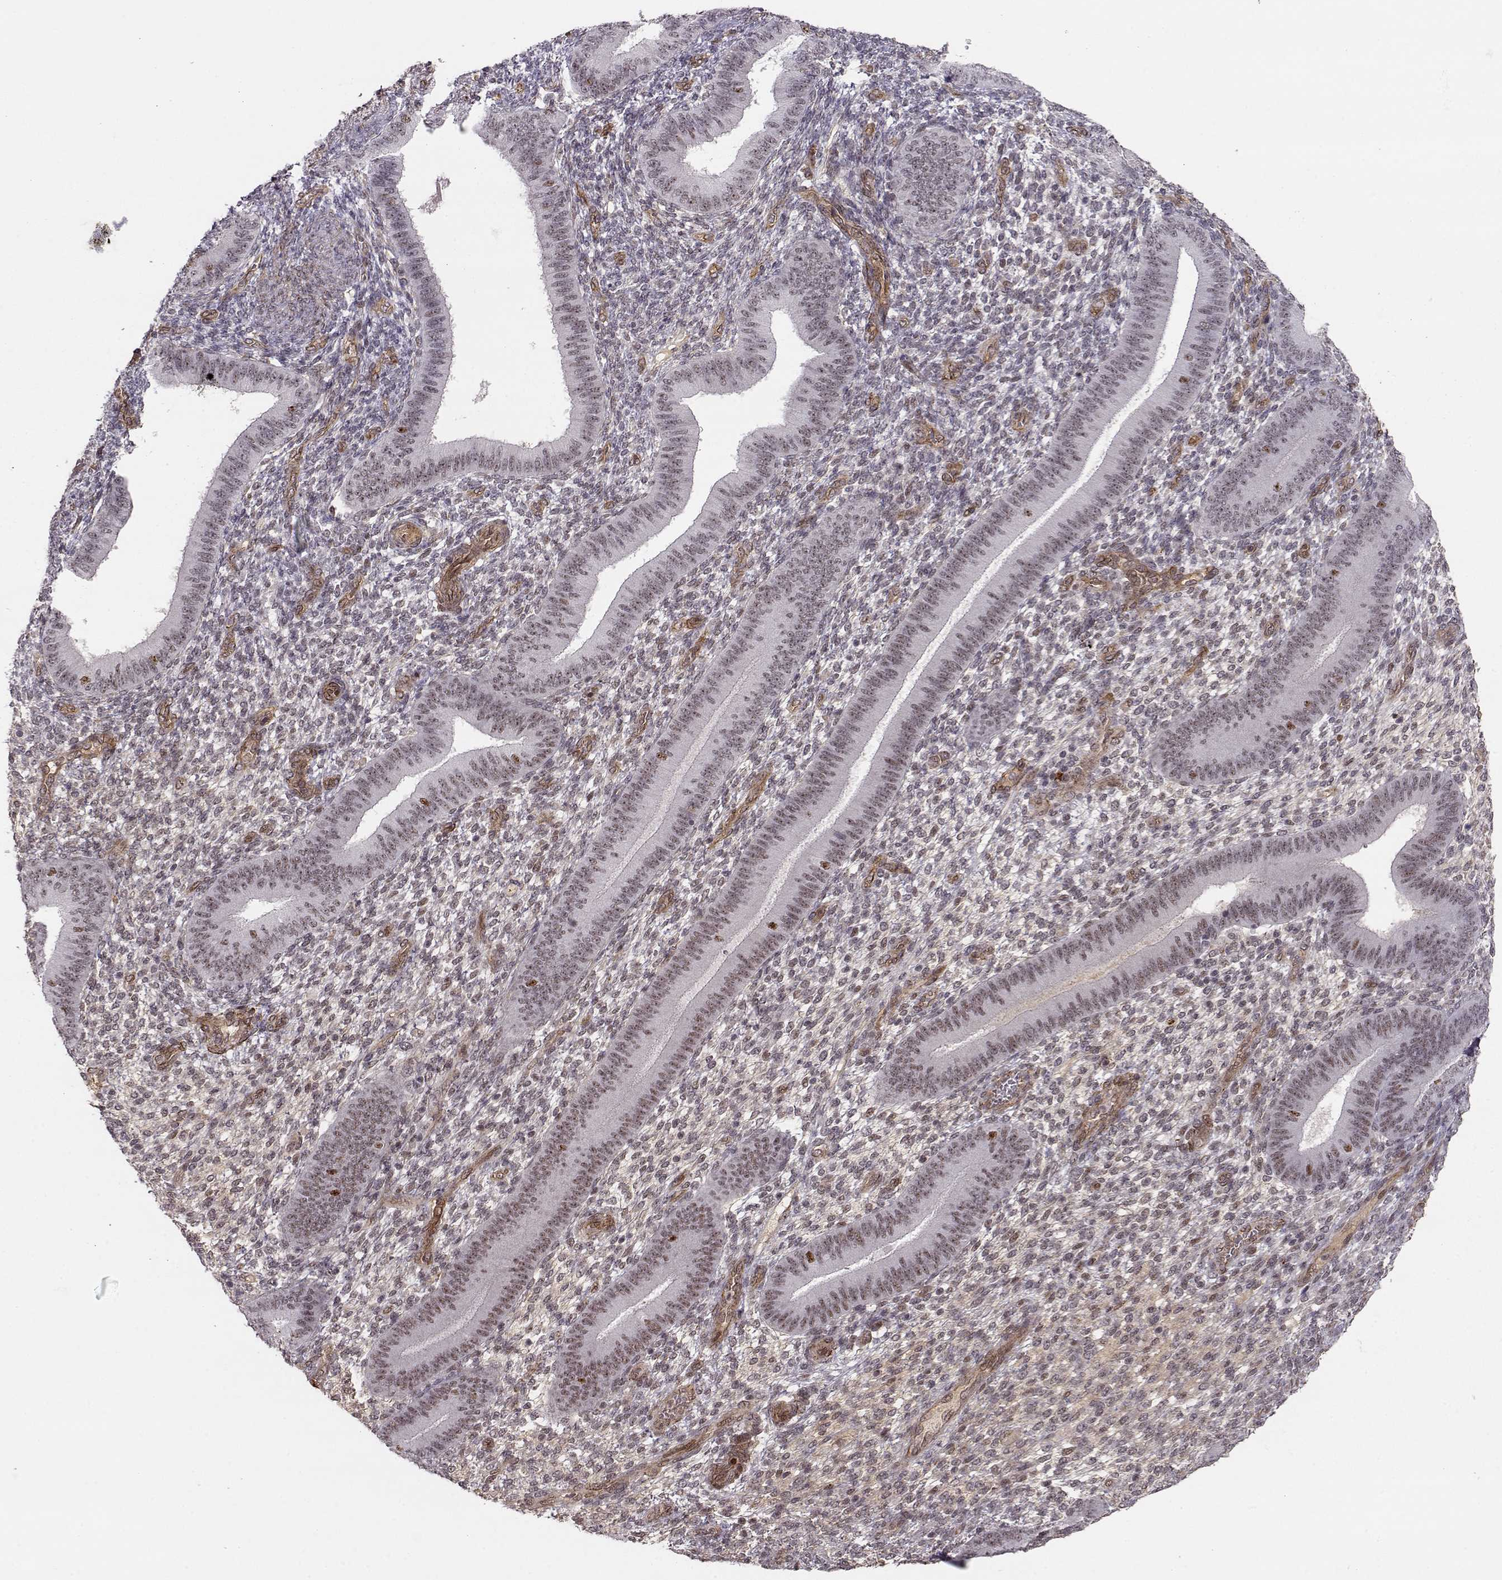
{"staining": {"intensity": "weak", "quantity": "<25%", "location": "nuclear"}, "tissue": "endometrium", "cell_type": "Cells in endometrial stroma", "image_type": "normal", "snomed": [{"axis": "morphology", "description": "Normal tissue, NOS"}, {"axis": "topography", "description": "Endometrium"}], "caption": "Human endometrium stained for a protein using immunohistochemistry reveals no staining in cells in endometrial stroma.", "gene": "CIR1", "patient": {"sex": "female", "age": 39}}